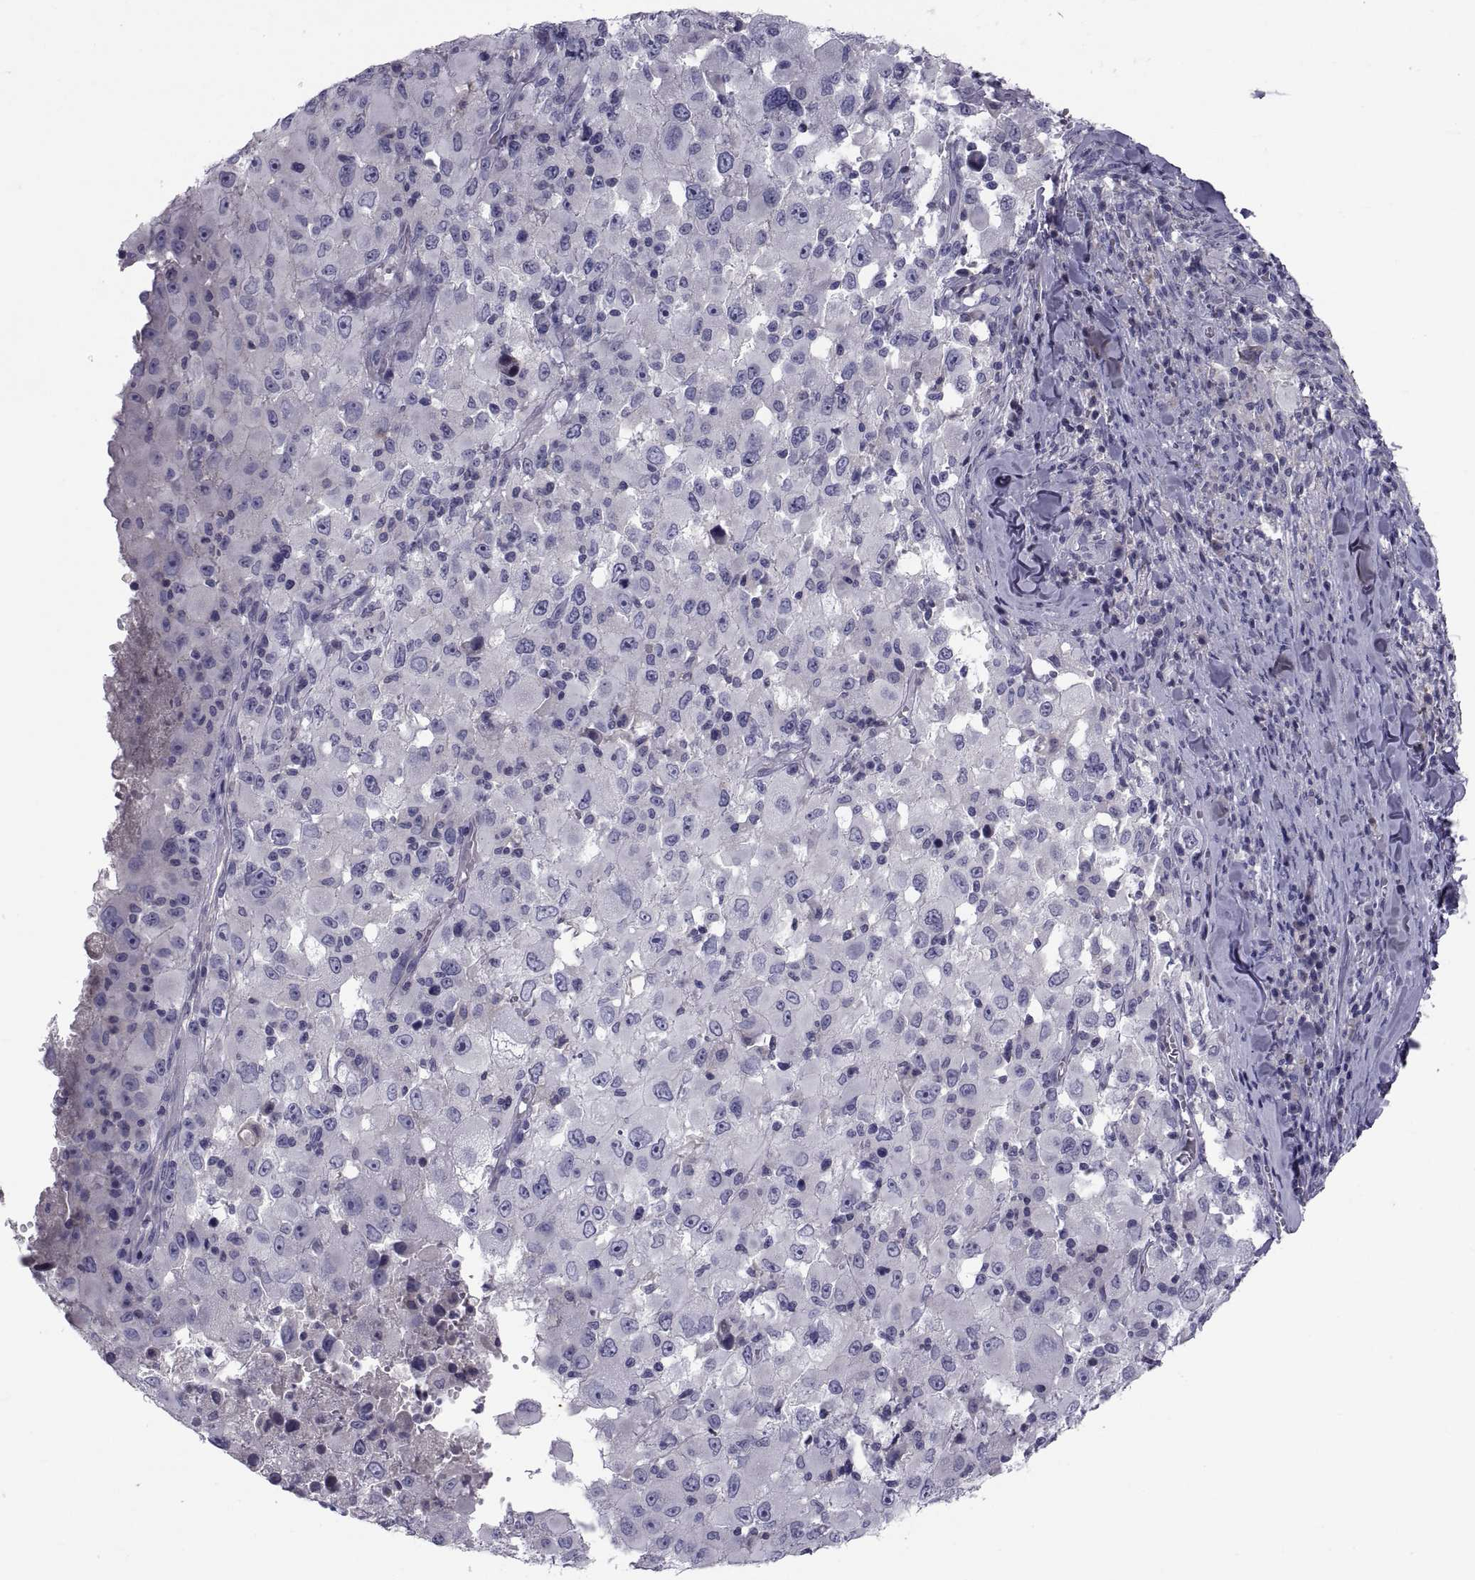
{"staining": {"intensity": "negative", "quantity": "none", "location": "none"}, "tissue": "melanoma", "cell_type": "Tumor cells", "image_type": "cancer", "snomed": [{"axis": "morphology", "description": "Malignant melanoma, Metastatic site"}, {"axis": "topography", "description": "Soft tissue"}], "caption": "Tumor cells are negative for brown protein staining in malignant melanoma (metastatic site).", "gene": "PDZRN4", "patient": {"sex": "male", "age": 50}}